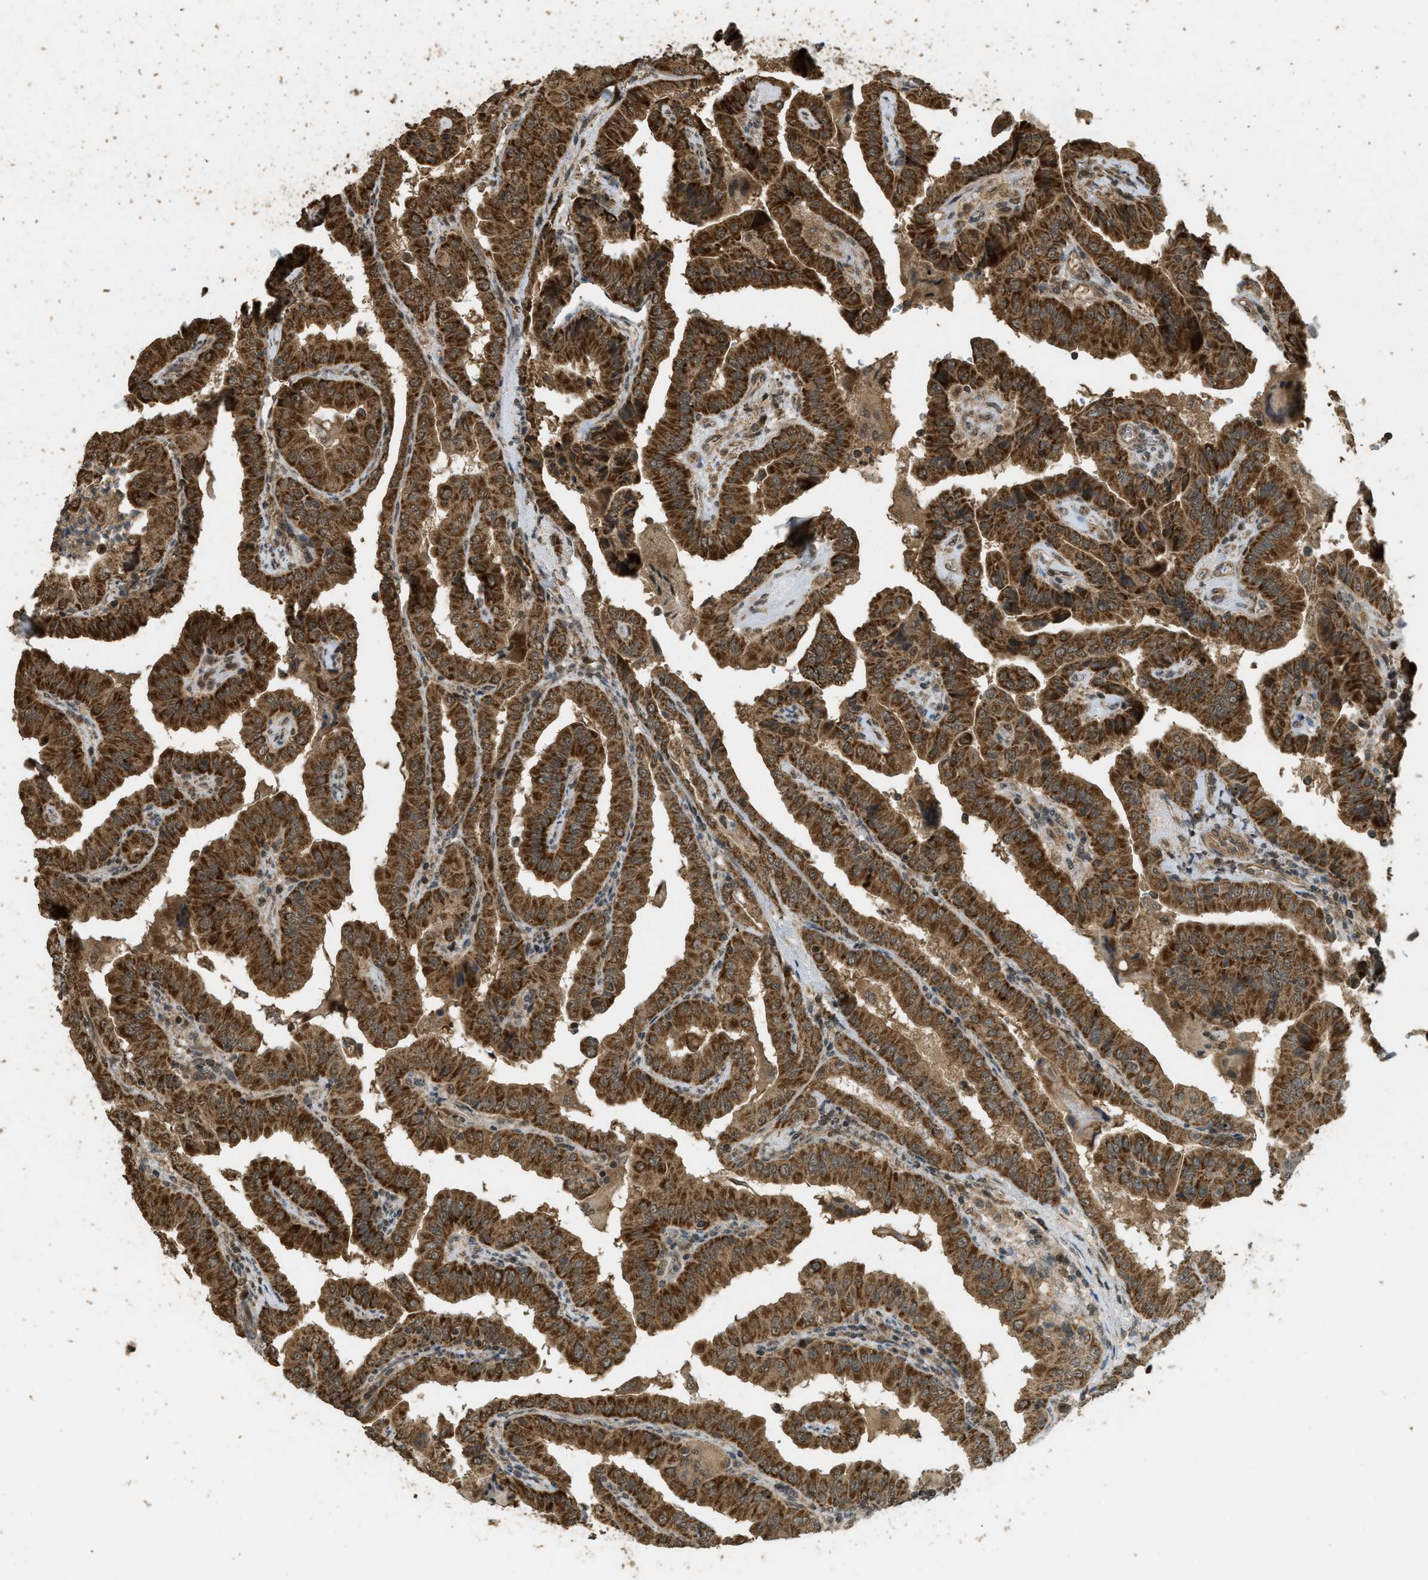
{"staining": {"intensity": "strong", "quantity": ">75%", "location": "cytoplasmic/membranous"}, "tissue": "thyroid cancer", "cell_type": "Tumor cells", "image_type": "cancer", "snomed": [{"axis": "morphology", "description": "Papillary adenocarcinoma, NOS"}, {"axis": "topography", "description": "Thyroid gland"}], "caption": "Human thyroid cancer stained with a brown dye shows strong cytoplasmic/membranous positive staining in approximately >75% of tumor cells.", "gene": "CTPS1", "patient": {"sex": "male", "age": 33}}